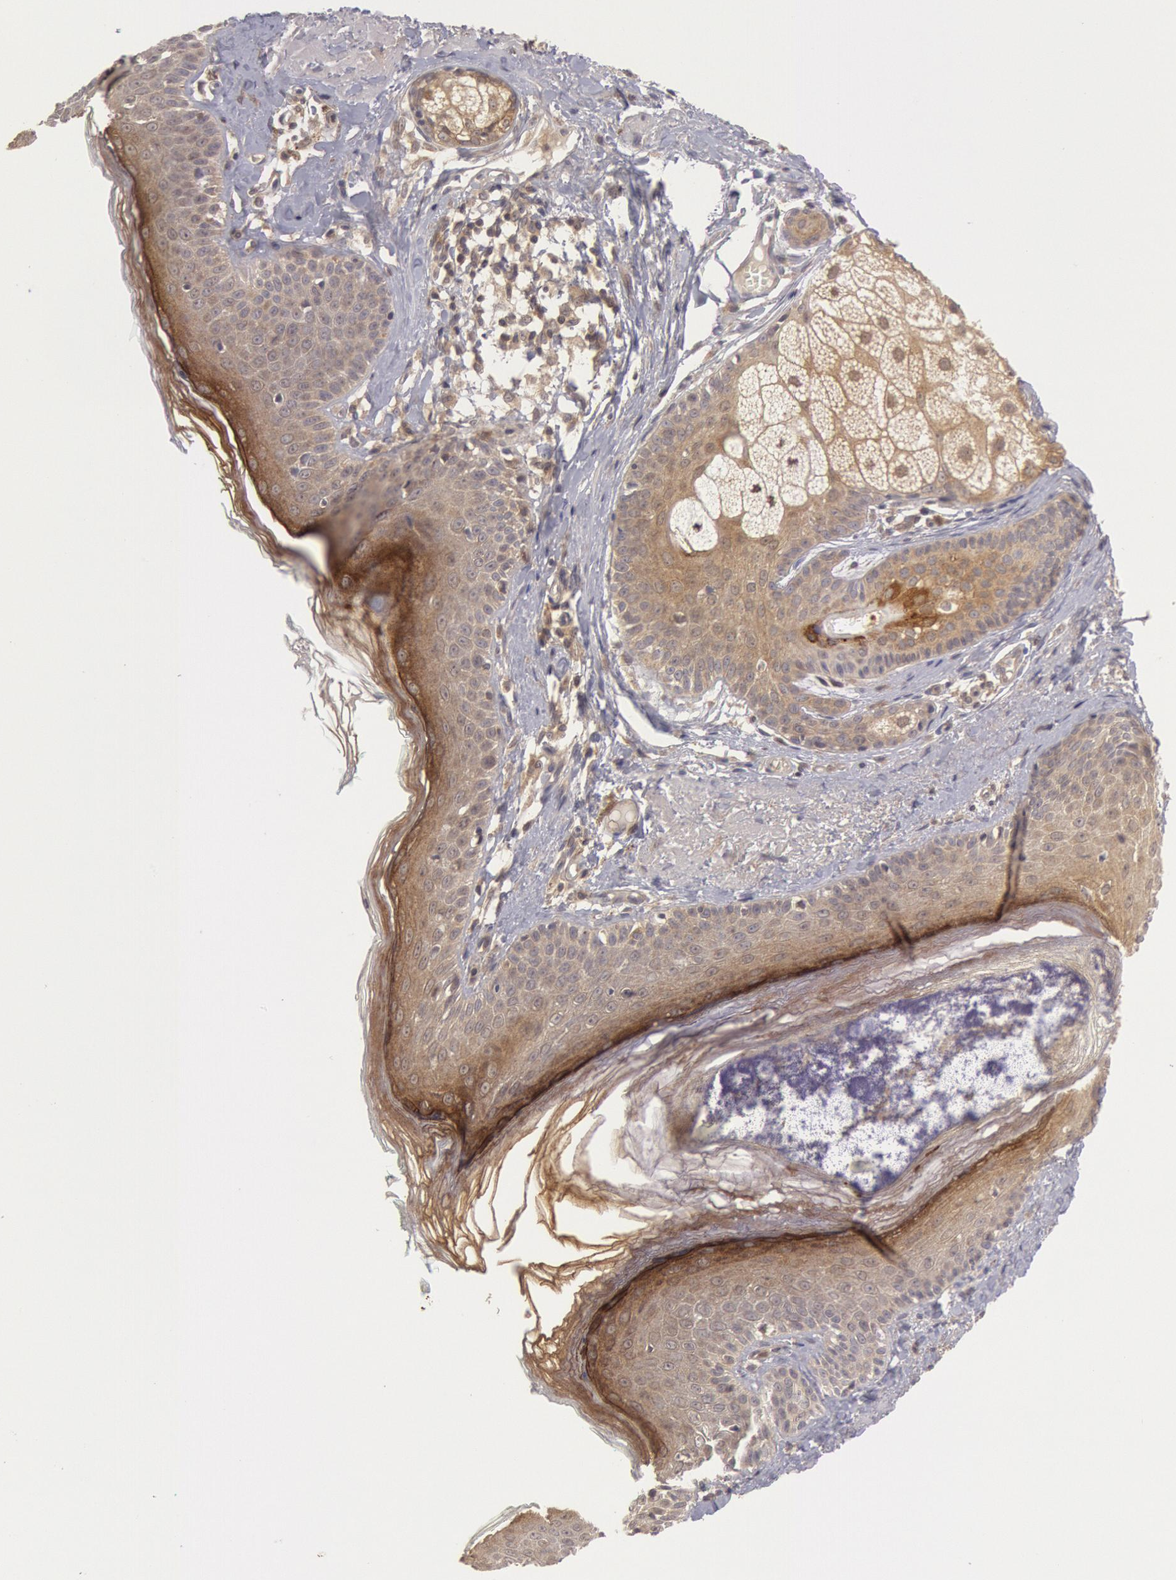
{"staining": {"intensity": "weak", "quantity": "25%-75%", "location": "cytoplasmic/membranous"}, "tissue": "skin cancer", "cell_type": "Tumor cells", "image_type": "cancer", "snomed": [{"axis": "morphology", "description": "Basal cell carcinoma"}, {"axis": "topography", "description": "Skin"}], "caption": "The photomicrograph shows a brown stain indicating the presence of a protein in the cytoplasmic/membranous of tumor cells in basal cell carcinoma (skin).", "gene": "BRAF", "patient": {"sex": "male", "age": 63}}